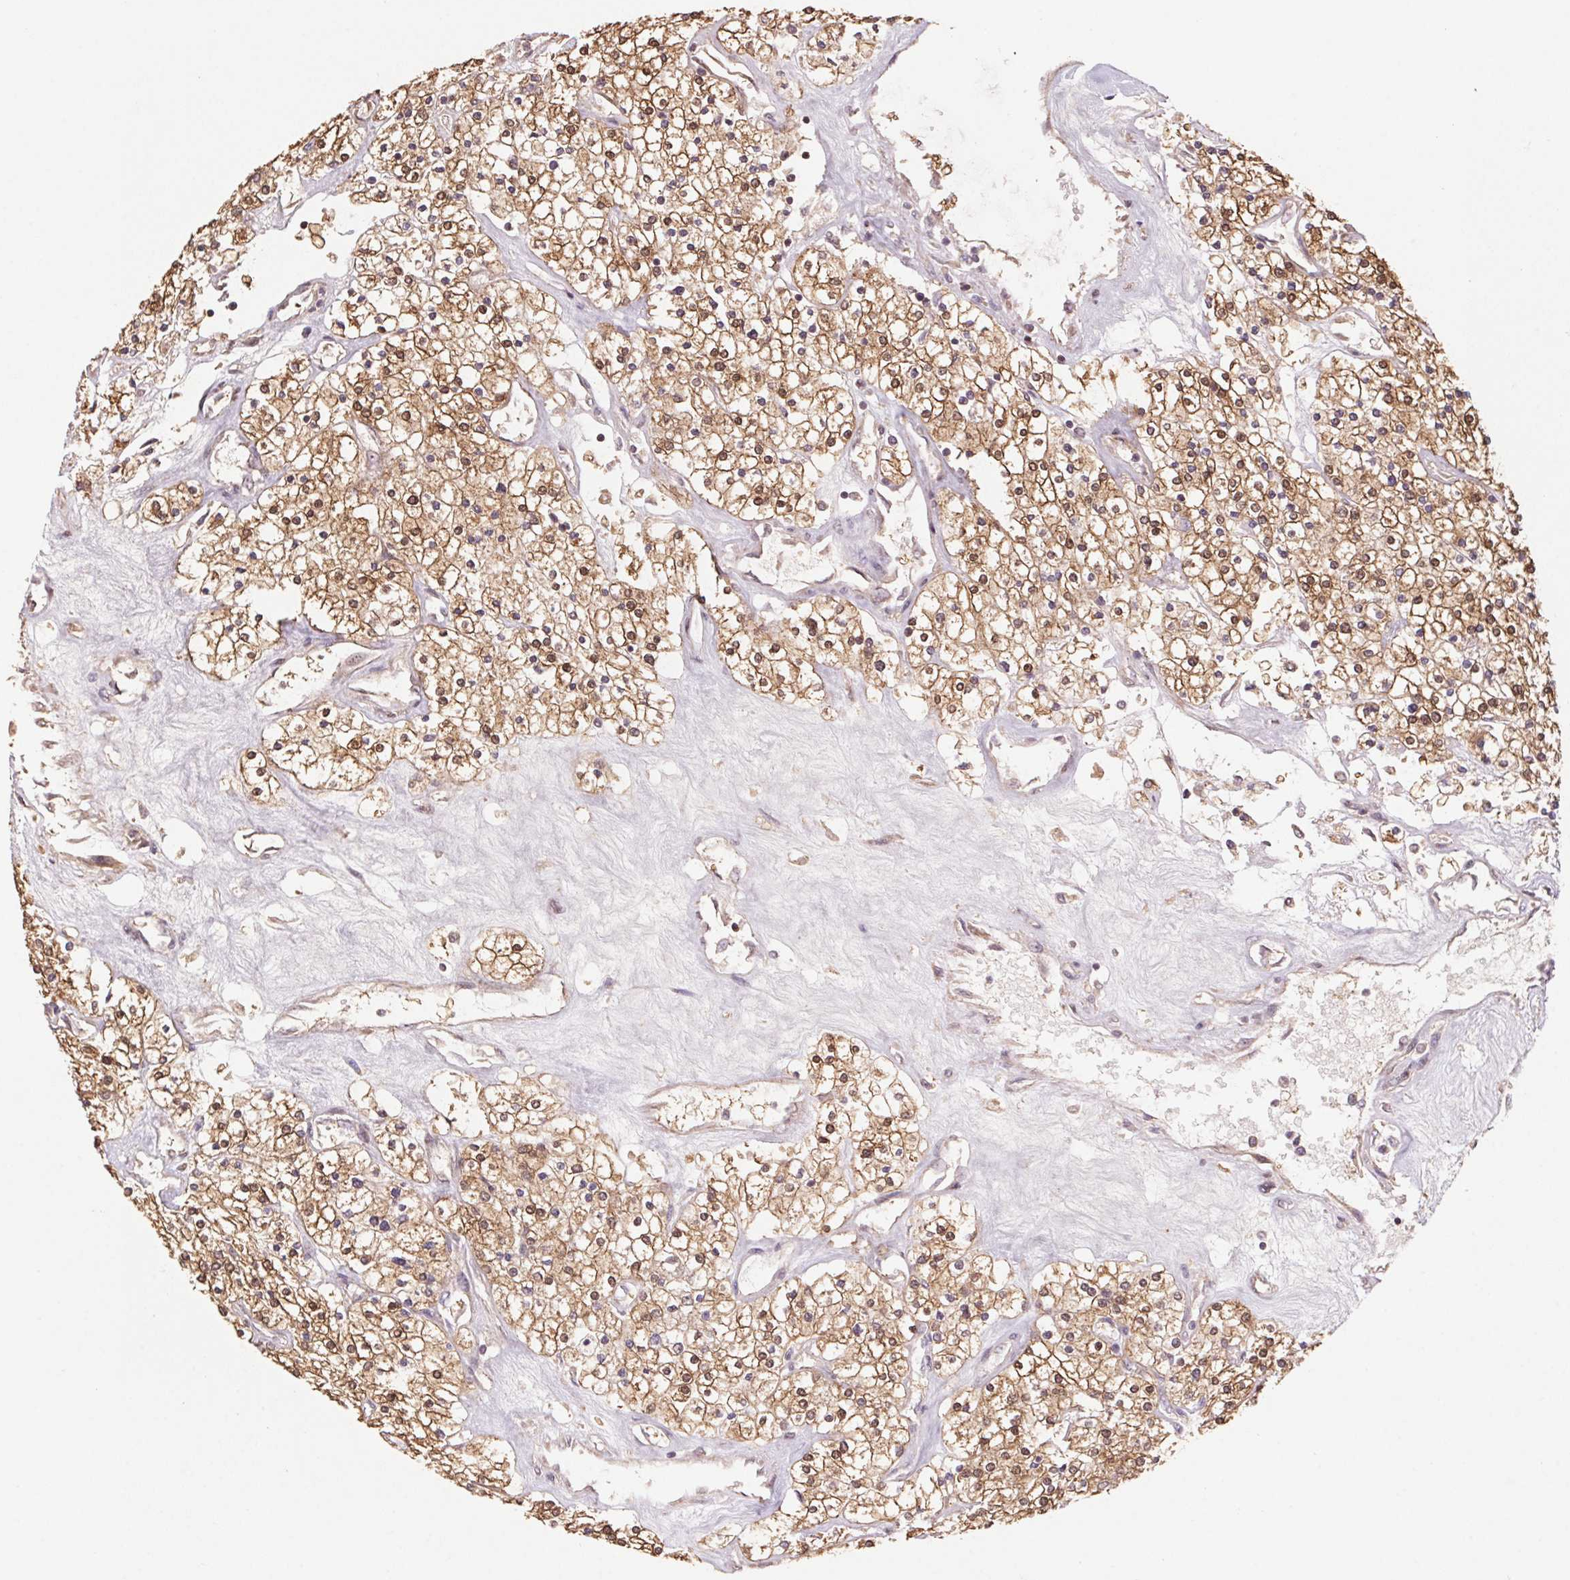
{"staining": {"intensity": "moderate", "quantity": ">75%", "location": "cytoplasmic/membranous,nuclear"}, "tissue": "renal cancer", "cell_type": "Tumor cells", "image_type": "cancer", "snomed": [{"axis": "morphology", "description": "Adenocarcinoma, NOS"}, {"axis": "topography", "description": "Kidney"}], "caption": "Immunohistochemistry (IHC) (DAB) staining of human renal cancer (adenocarcinoma) demonstrates moderate cytoplasmic/membranous and nuclear protein positivity in approximately >75% of tumor cells.", "gene": "CUTA", "patient": {"sex": "male", "age": 80}}